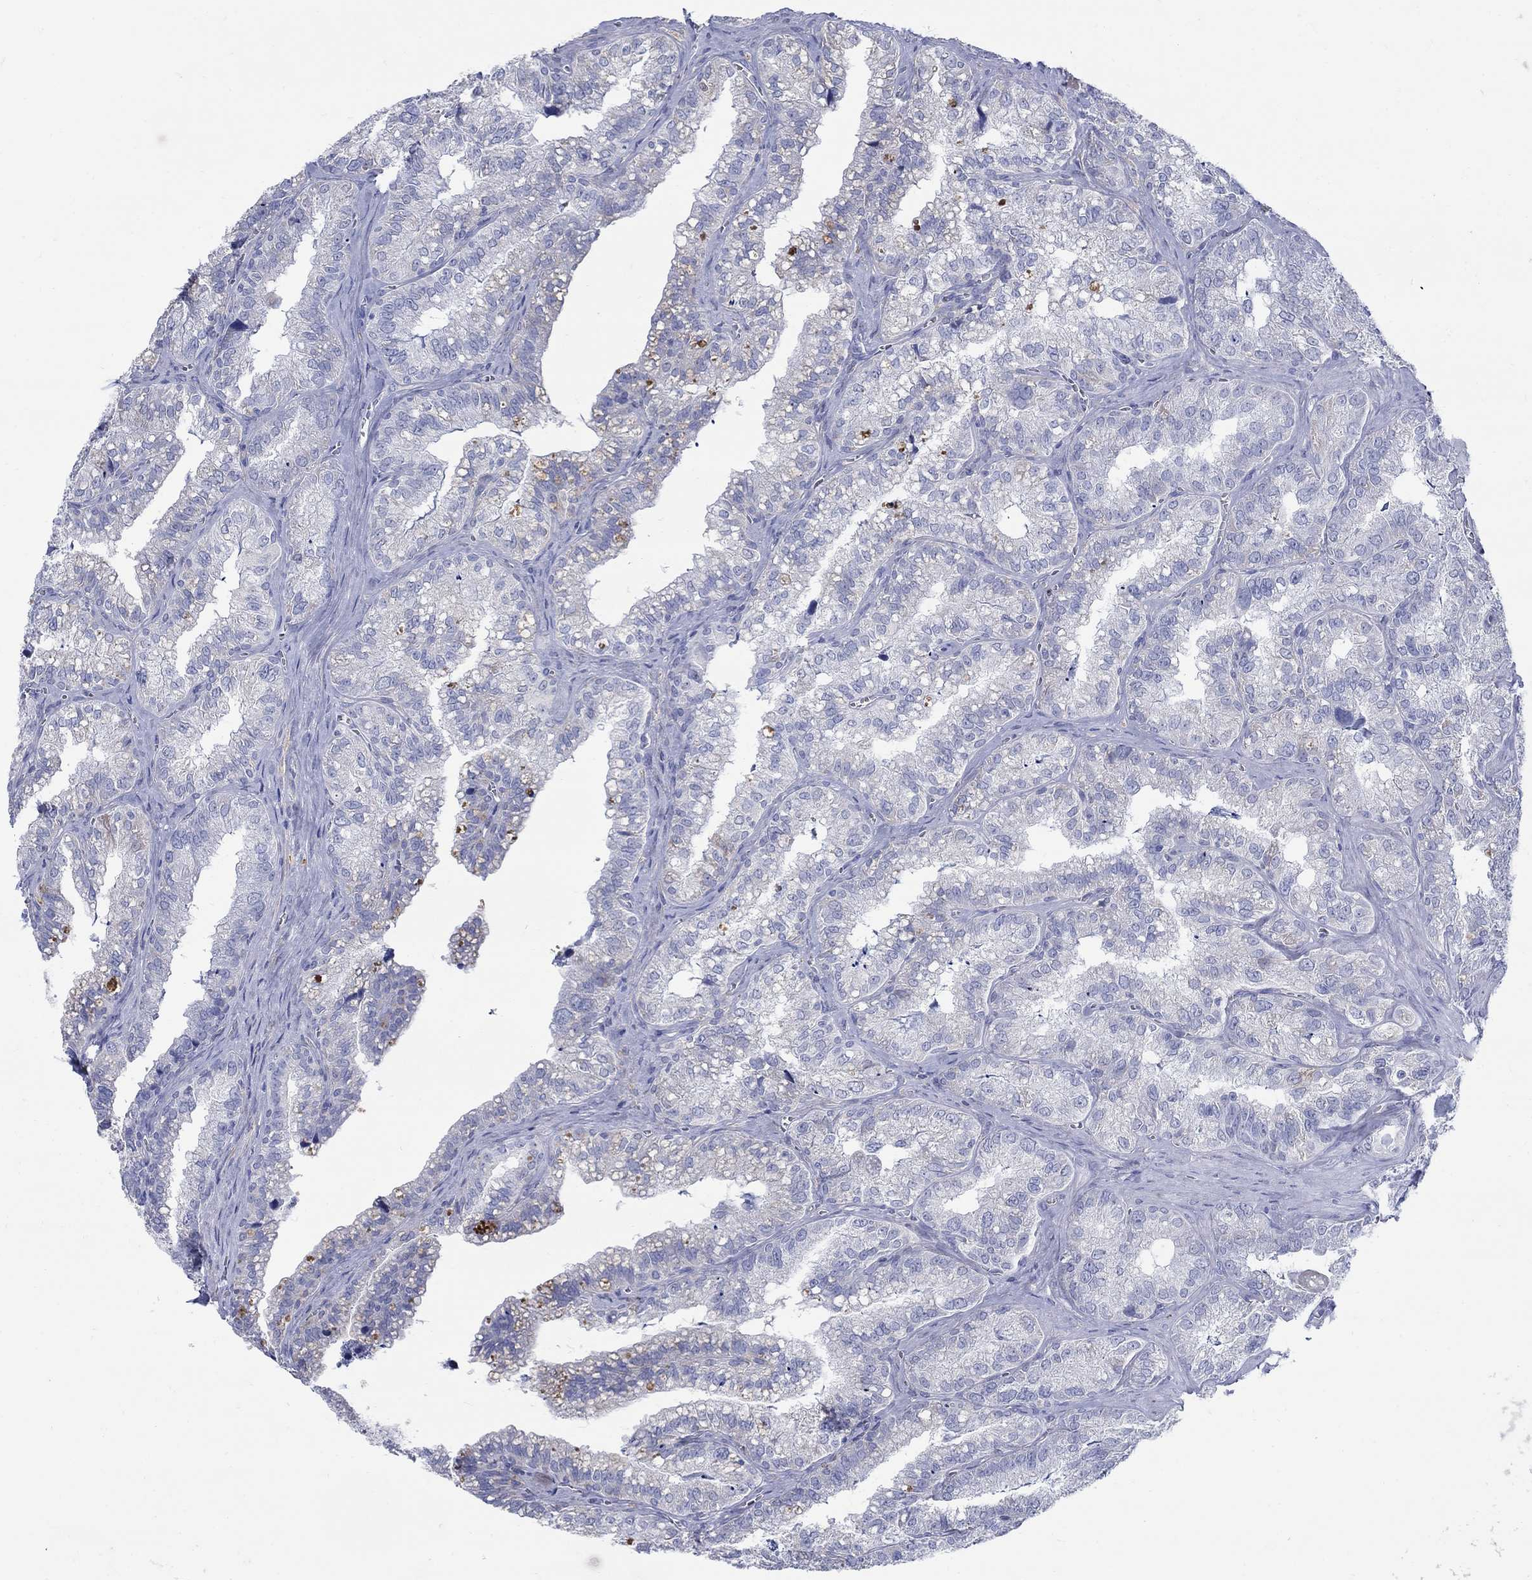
{"staining": {"intensity": "negative", "quantity": "none", "location": "none"}, "tissue": "seminal vesicle", "cell_type": "Glandular cells", "image_type": "normal", "snomed": [{"axis": "morphology", "description": "Normal tissue, NOS"}, {"axis": "topography", "description": "Seminal veicle"}], "caption": "DAB (3,3'-diaminobenzidine) immunohistochemical staining of benign seminal vesicle shows no significant staining in glandular cells.", "gene": "REEP2", "patient": {"sex": "male", "age": 57}}